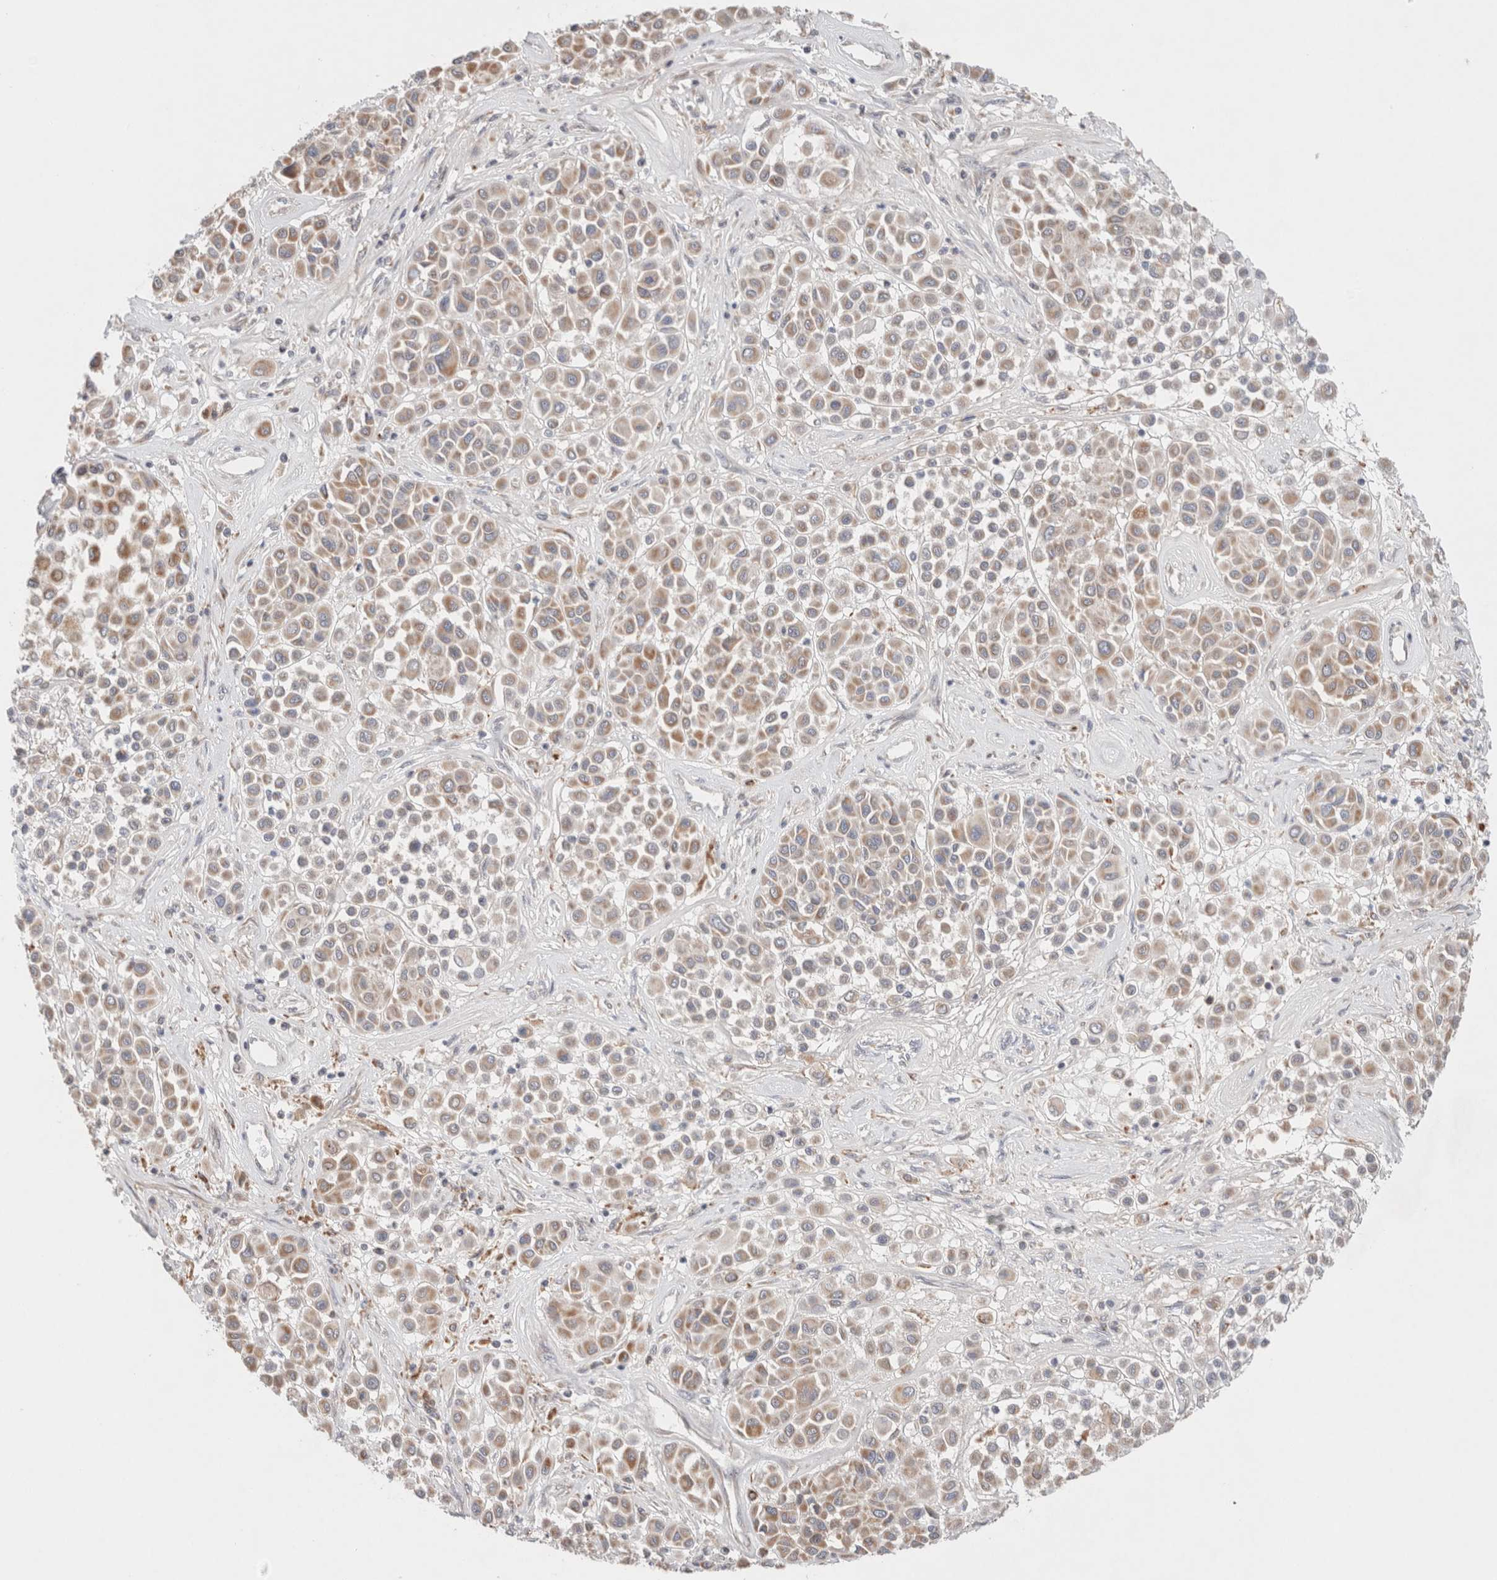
{"staining": {"intensity": "moderate", "quantity": "25%-75%", "location": "cytoplasmic/membranous"}, "tissue": "melanoma", "cell_type": "Tumor cells", "image_type": "cancer", "snomed": [{"axis": "morphology", "description": "Malignant melanoma, Metastatic site"}, {"axis": "topography", "description": "Soft tissue"}], "caption": "A brown stain highlights moderate cytoplasmic/membranous staining of a protein in human malignant melanoma (metastatic site) tumor cells. (DAB (3,3'-diaminobenzidine) IHC with brightfield microscopy, high magnification).", "gene": "ERI3", "patient": {"sex": "male", "age": 41}}